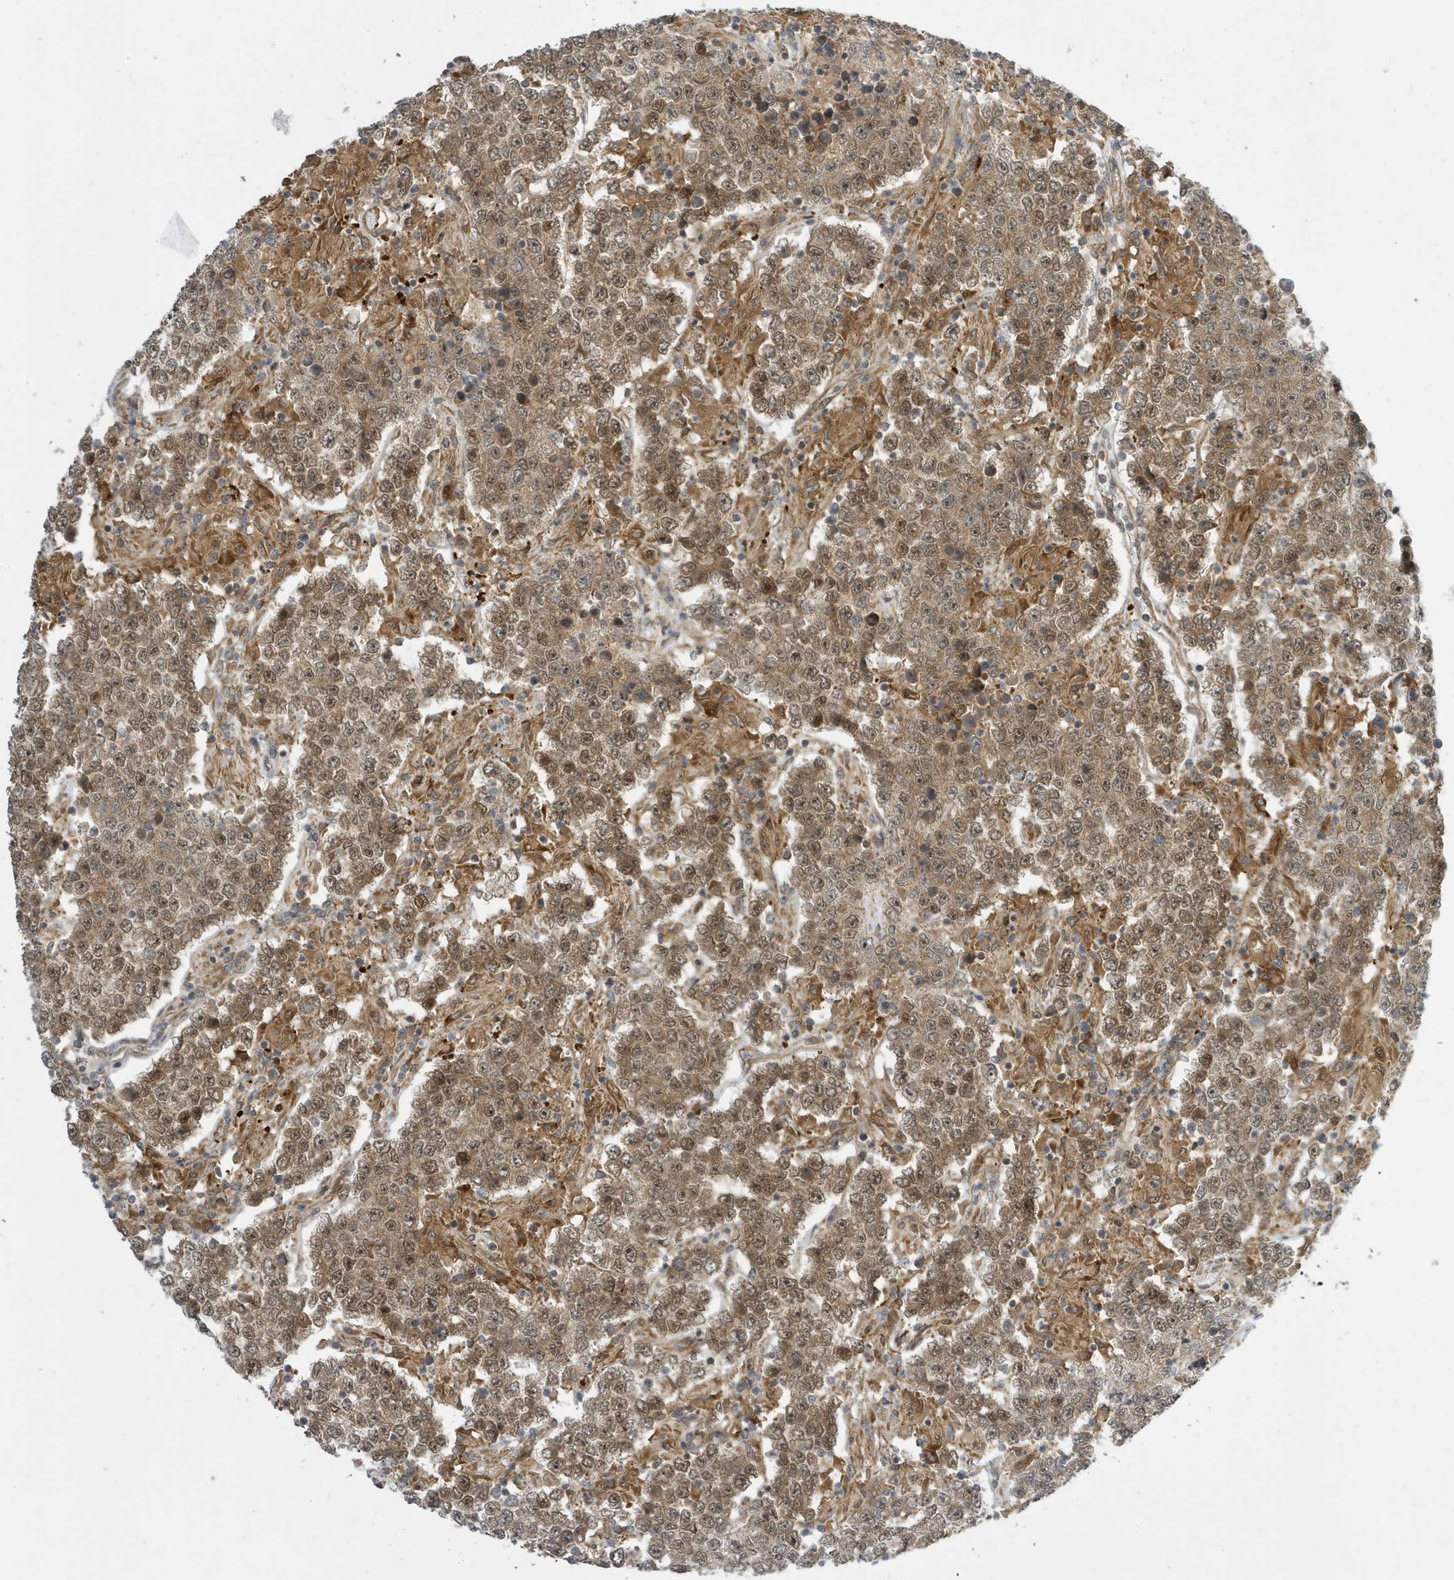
{"staining": {"intensity": "moderate", "quantity": ">75%", "location": "cytoplasmic/membranous,nuclear"}, "tissue": "testis cancer", "cell_type": "Tumor cells", "image_type": "cancer", "snomed": [{"axis": "morphology", "description": "Normal tissue, NOS"}, {"axis": "morphology", "description": "Urothelial carcinoma, High grade"}, {"axis": "morphology", "description": "Seminoma, NOS"}, {"axis": "morphology", "description": "Carcinoma, Embryonal, NOS"}, {"axis": "topography", "description": "Urinary bladder"}, {"axis": "topography", "description": "Testis"}], "caption": "Testis cancer tissue reveals moderate cytoplasmic/membranous and nuclear expression in approximately >75% of tumor cells", "gene": "NCOA7", "patient": {"sex": "male", "age": 41}}